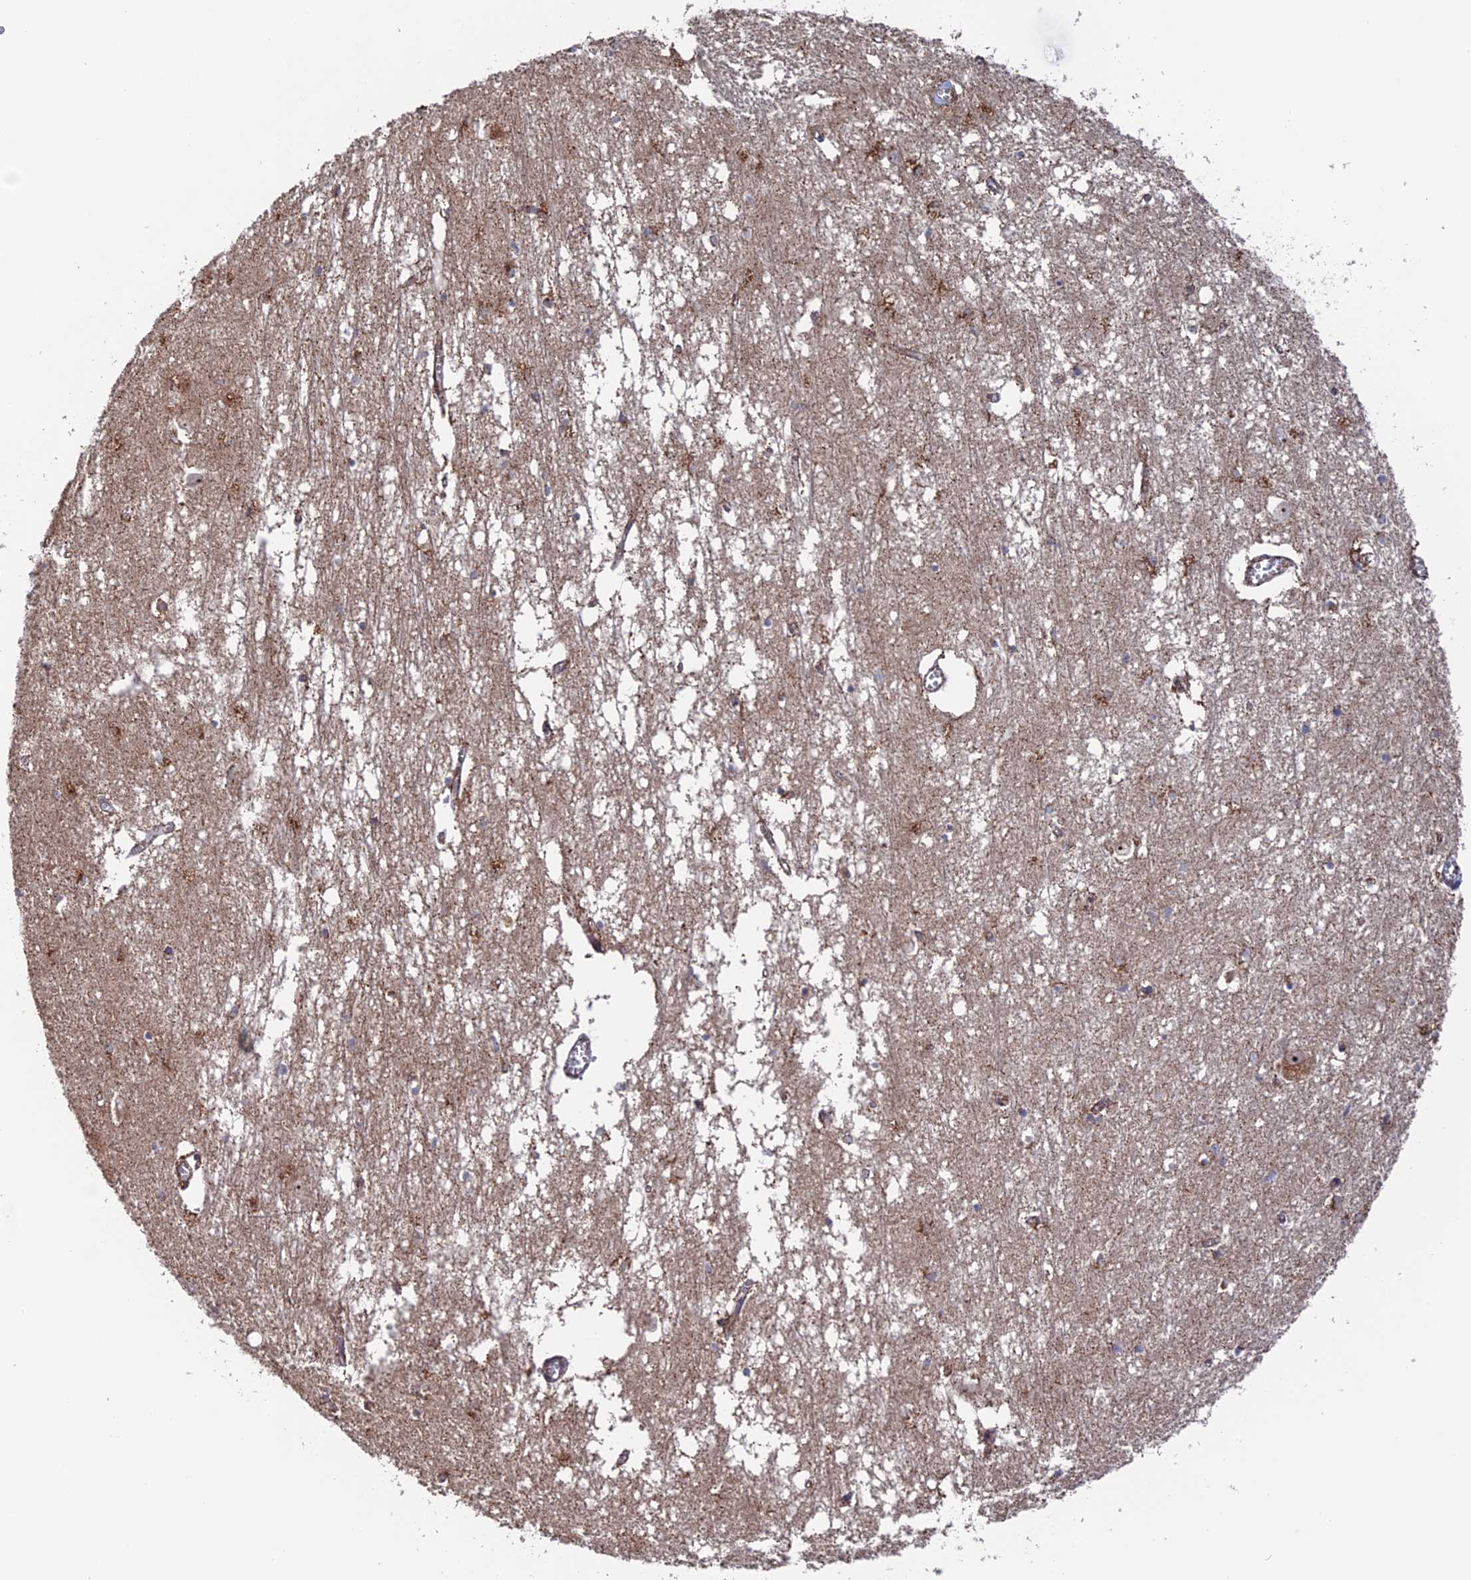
{"staining": {"intensity": "moderate", "quantity": "<25%", "location": "cytoplasmic/membranous"}, "tissue": "hippocampus", "cell_type": "Glial cells", "image_type": "normal", "snomed": [{"axis": "morphology", "description": "Normal tissue, NOS"}, {"axis": "topography", "description": "Hippocampus"}], "caption": "A micrograph of hippocampus stained for a protein demonstrates moderate cytoplasmic/membranous brown staining in glial cells.", "gene": "DTYMK", "patient": {"sex": "male", "age": 70}}